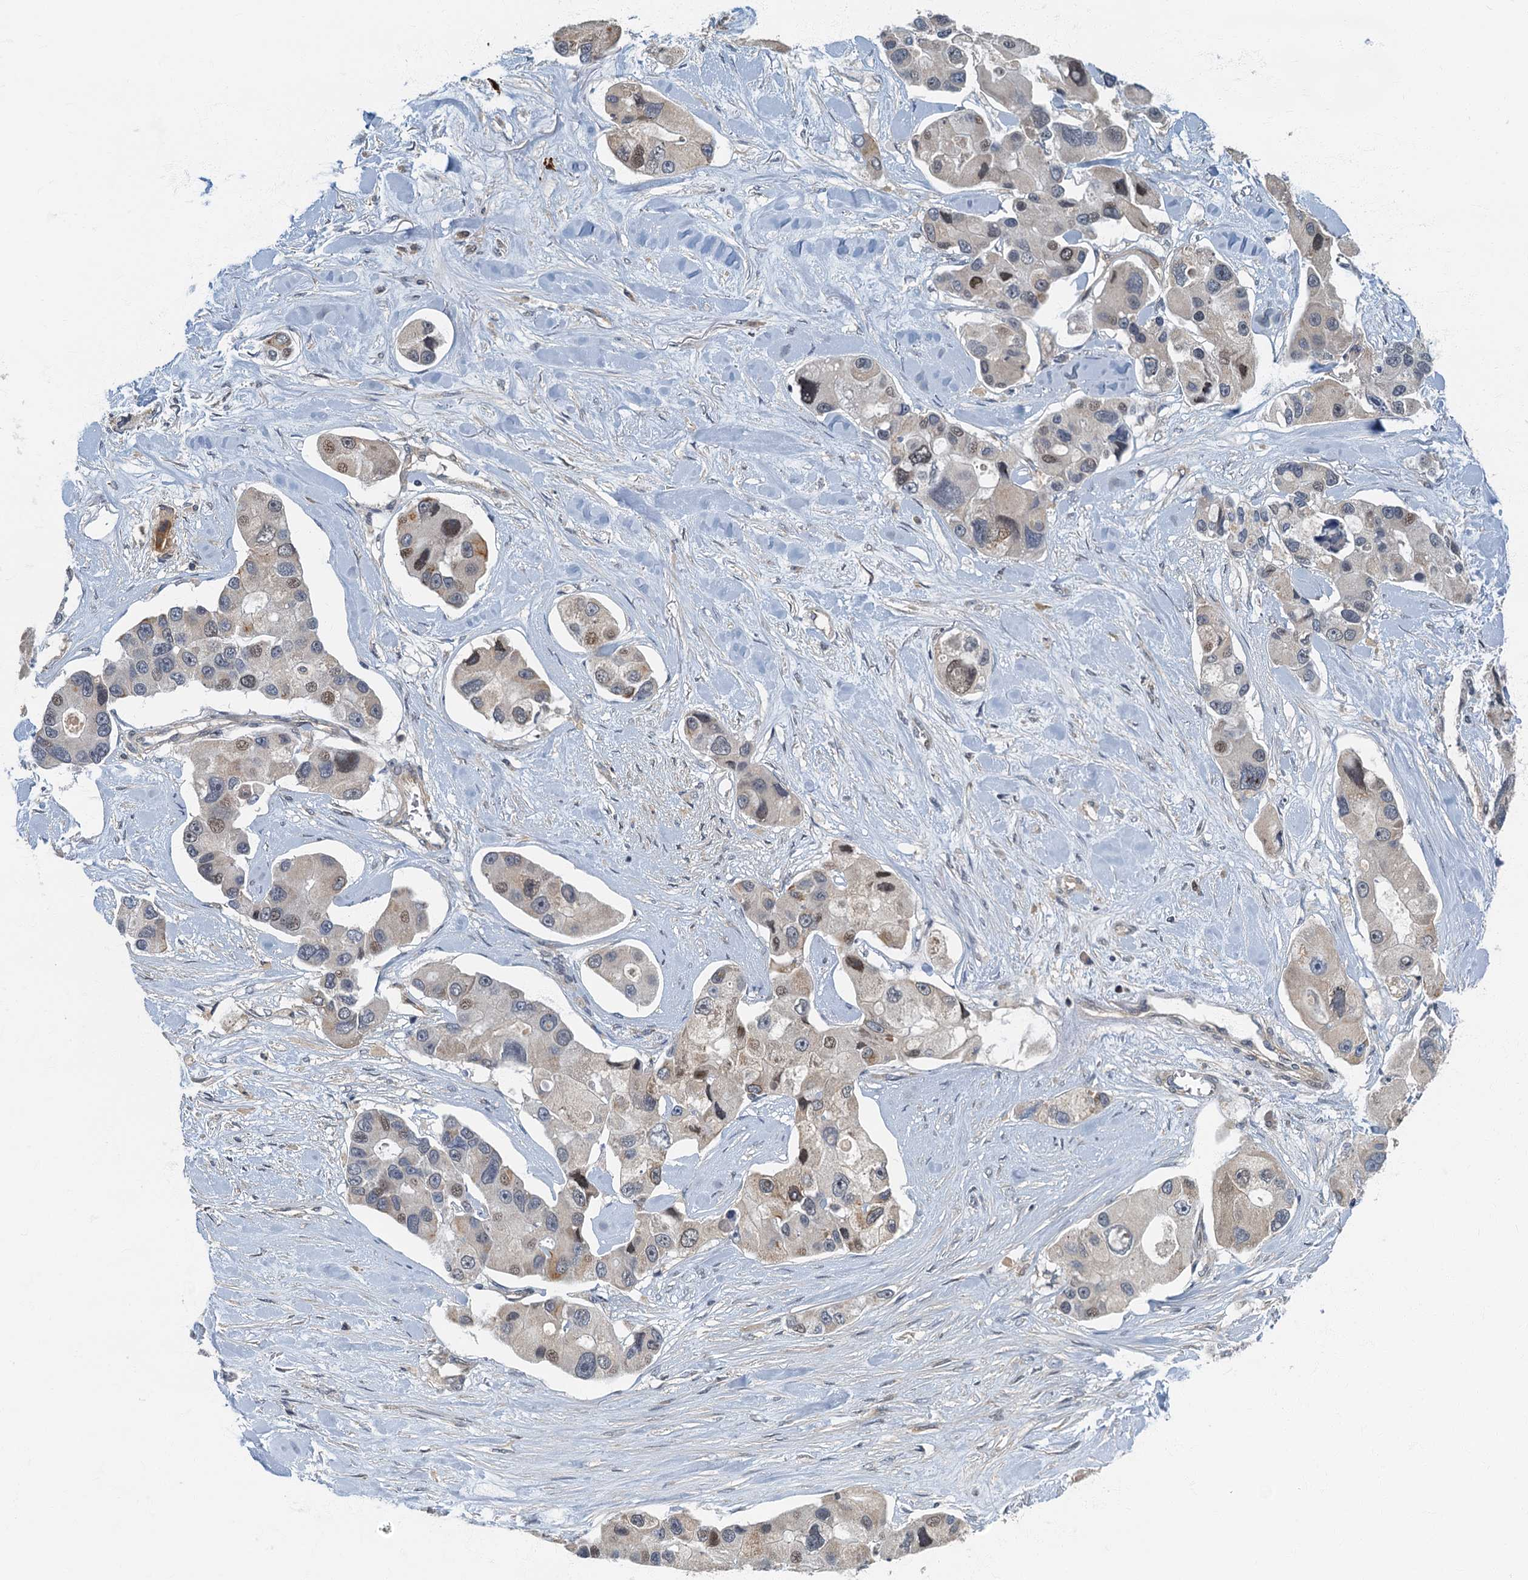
{"staining": {"intensity": "weak", "quantity": "<25%", "location": "cytoplasmic/membranous,nuclear"}, "tissue": "lung cancer", "cell_type": "Tumor cells", "image_type": "cancer", "snomed": [{"axis": "morphology", "description": "Adenocarcinoma, NOS"}, {"axis": "topography", "description": "Lung"}], "caption": "Image shows no protein positivity in tumor cells of lung adenocarcinoma tissue. (DAB immunohistochemistry (IHC) visualized using brightfield microscopy, high magnification).", "gene": "CKAP2L", "patient": {"sex": "female", "age": 54}}